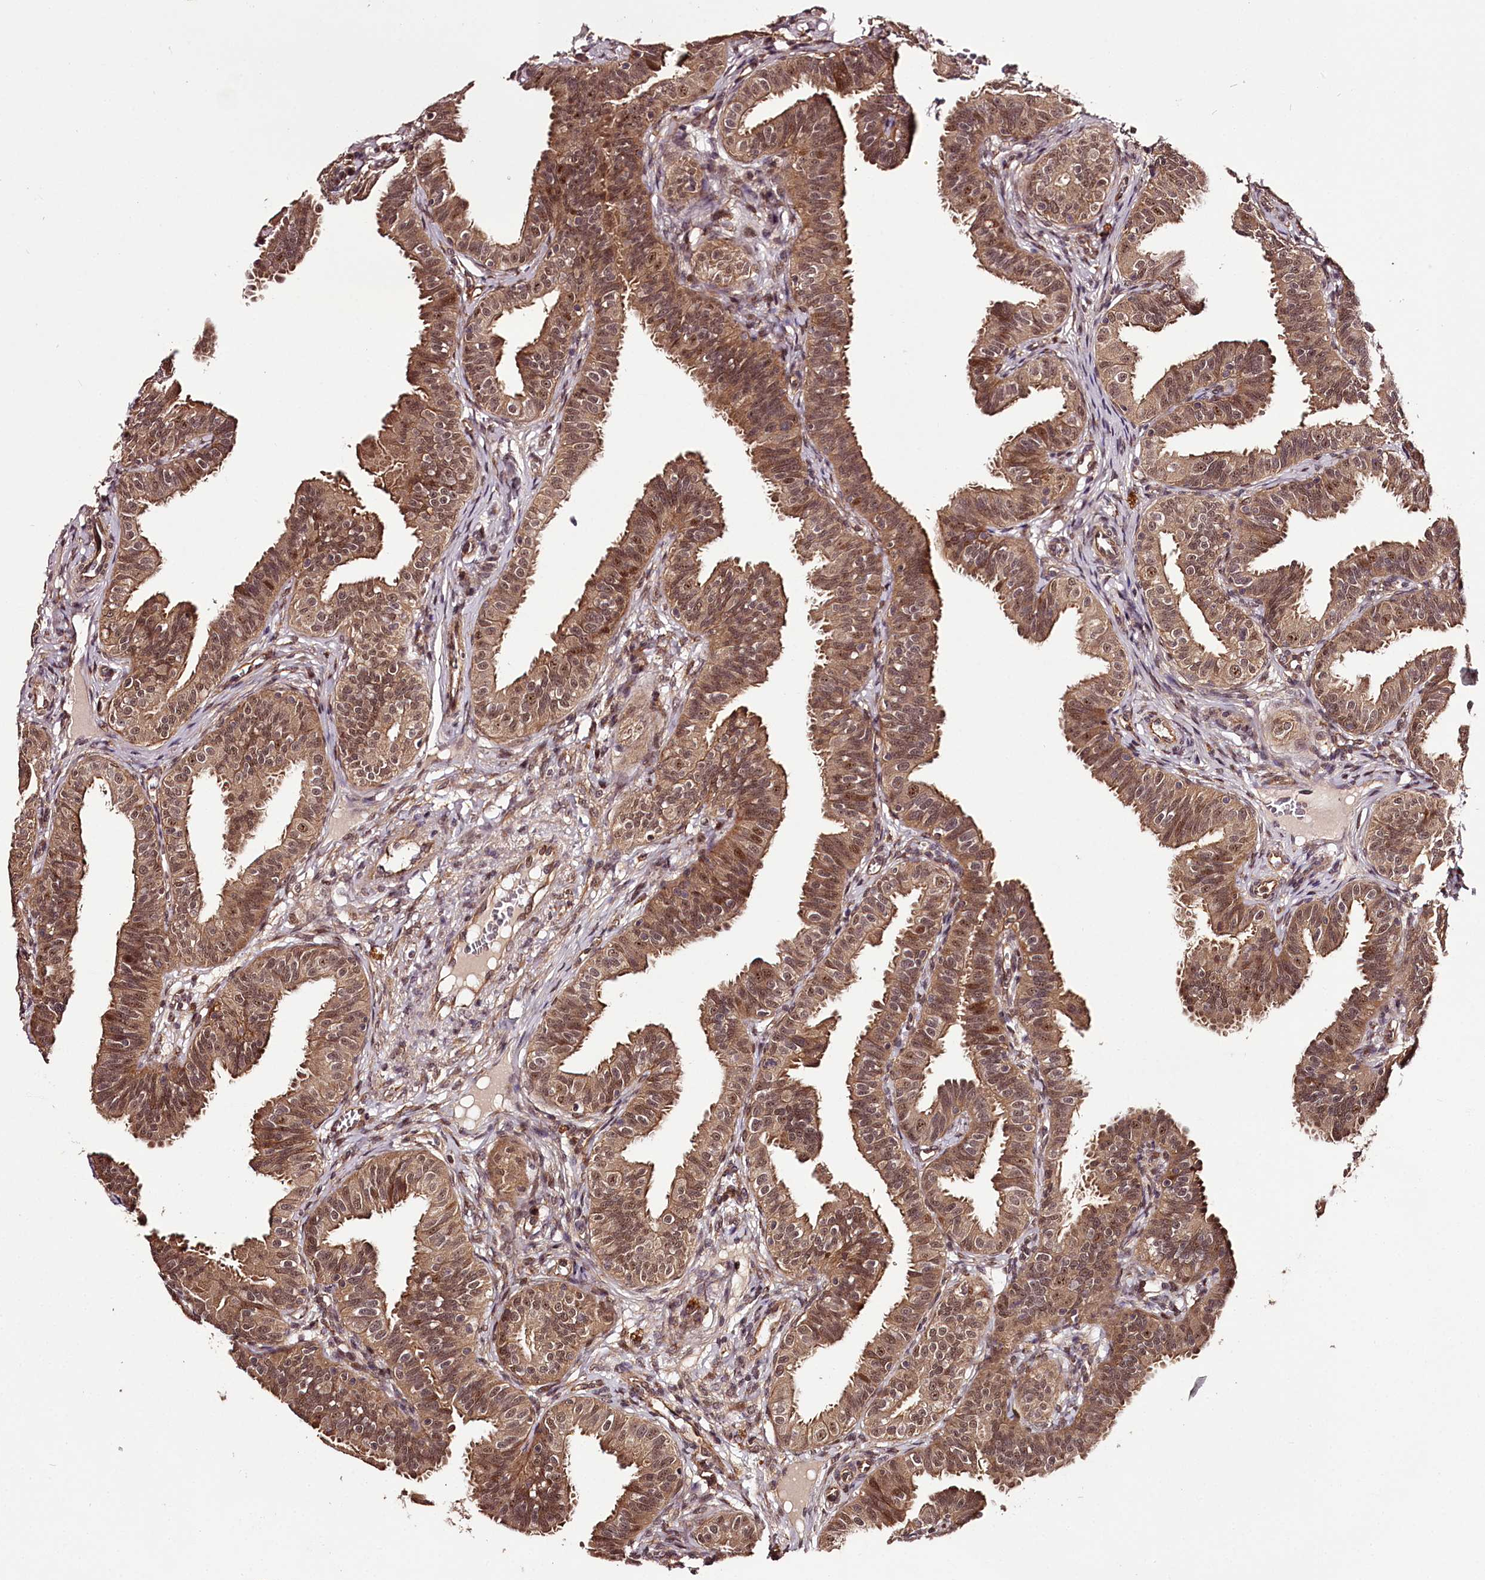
{"staining": {"intensity": "moderate", "quantity": ">75%", "location": "cytoplasmic/membranous,nuclear"}, "tissue": "fallopian tube", "cell_type": "Glandular cells", "image_type": "normal", "snomed": [{"axis": "morphology", "description": "Normal tissue, NOS"}, {"axis": "topography", "description": "Fallopian tube"}], "caption": "Moderate cytoplasmic/membranous,nuclear expression for a protein is appreciated in approximately >75% of glandular cells of unremarkable fallopian tube using immunohistochemistry.", "gene": "MAML3", "patient": {"sex": "female", "age": 35}}